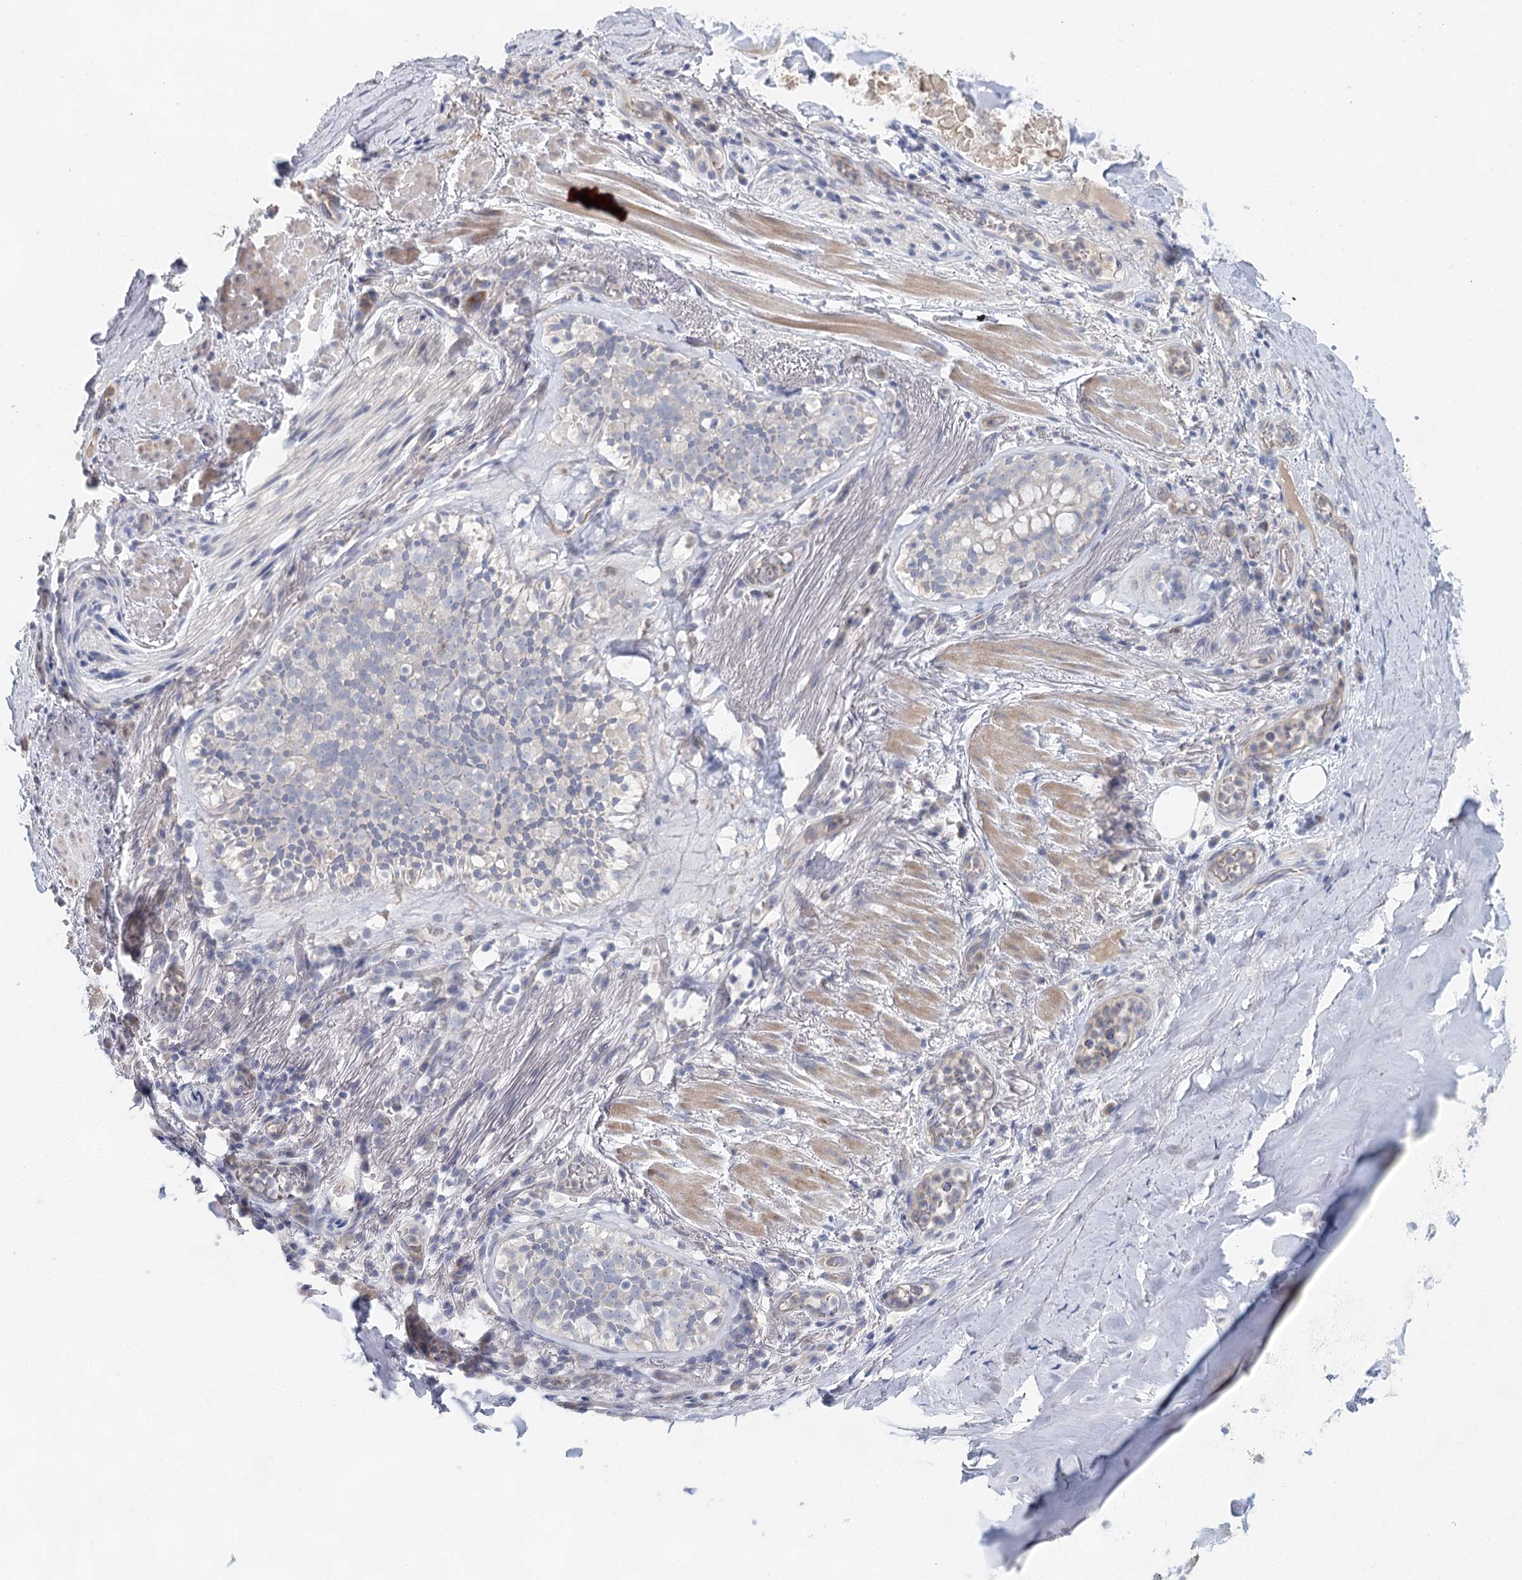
{"staining": {"intensity": "negative", "quantity": "none", "location": "none"}, "tissue": "adipose tissue", "cell_type": "Adipocytes", "image_type": "normal", "snomed": [{"axis": "morphology", "description": "Normal tissue, NOS"}, {"axis": "topography", "description": "Lymph node"}, {"axis": "topography", "description": "Cartilage tissue"}, {"axis": "topography", "description": "Bronchus"}], "caption": "An image of adipose tissue stained for a protein shows no brown staining in adipocytes. The staining is performed using DAB (3,3'-diaminobenzidine) brown chromogen with nuclei counter-stained in using hematoxylin.", "gene": "MYL6B", "patient": {"sex": "male", "age": 63}}